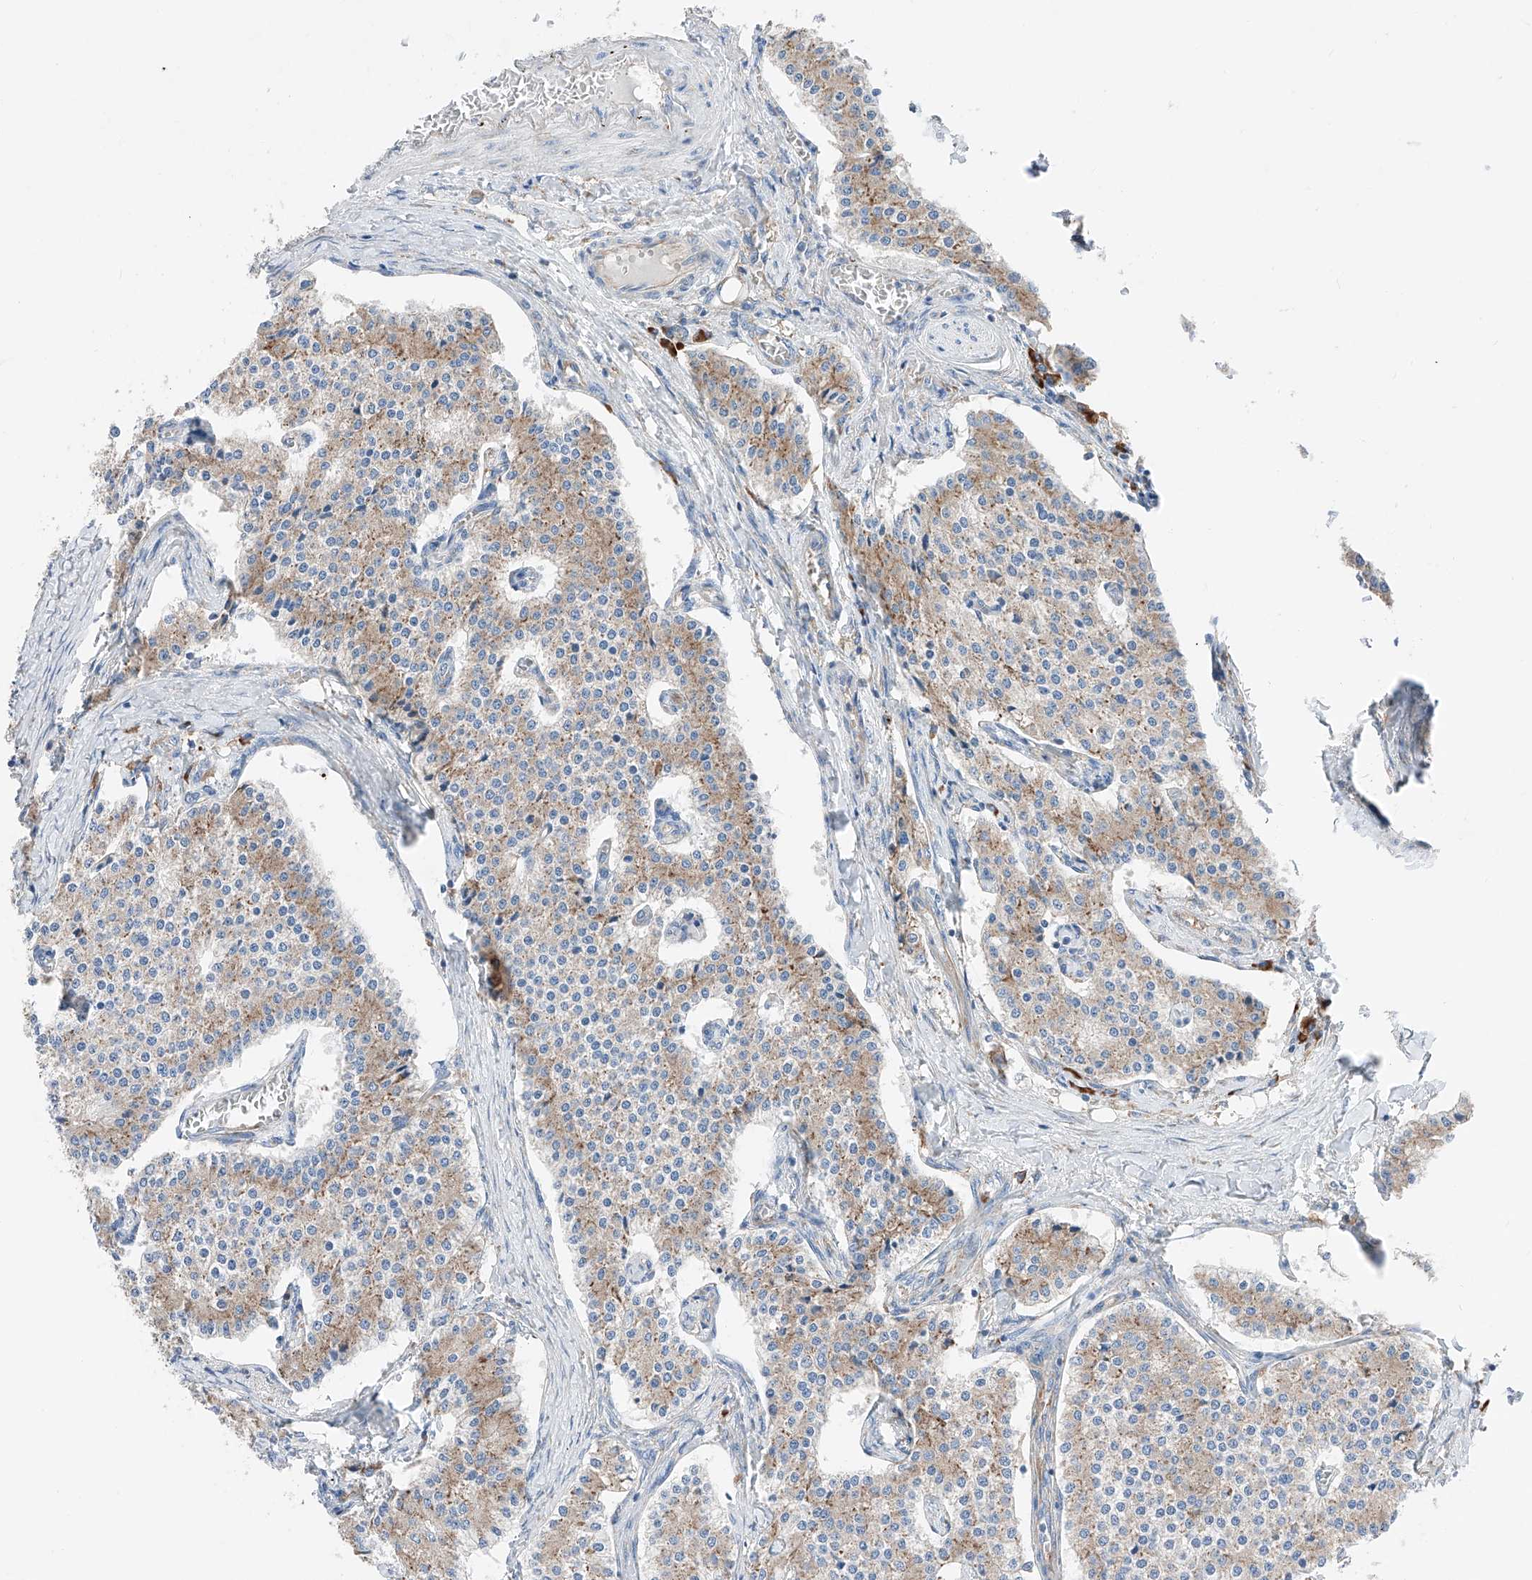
{"staining": {"intensity": "weak", "quantity": "25%-75%", "location": "cytoplasmic/membranous"}, "tissue": "carcinoid", "cell_type": "Tumor cells", "image_type": "cancer", "snomed": [{"axis": "morphology", "description": "Carcinoid, malignant, NOS"}, {"axis": "topography", "description": "Colon"}], "caption": "A histopathology image of human carcinoid stained for a protein exhibits weak cytoplasmic/membranous brown staining in tumor cells.", "gene": "CRELD1", "patient": {"sex": "female", "age": 52}}